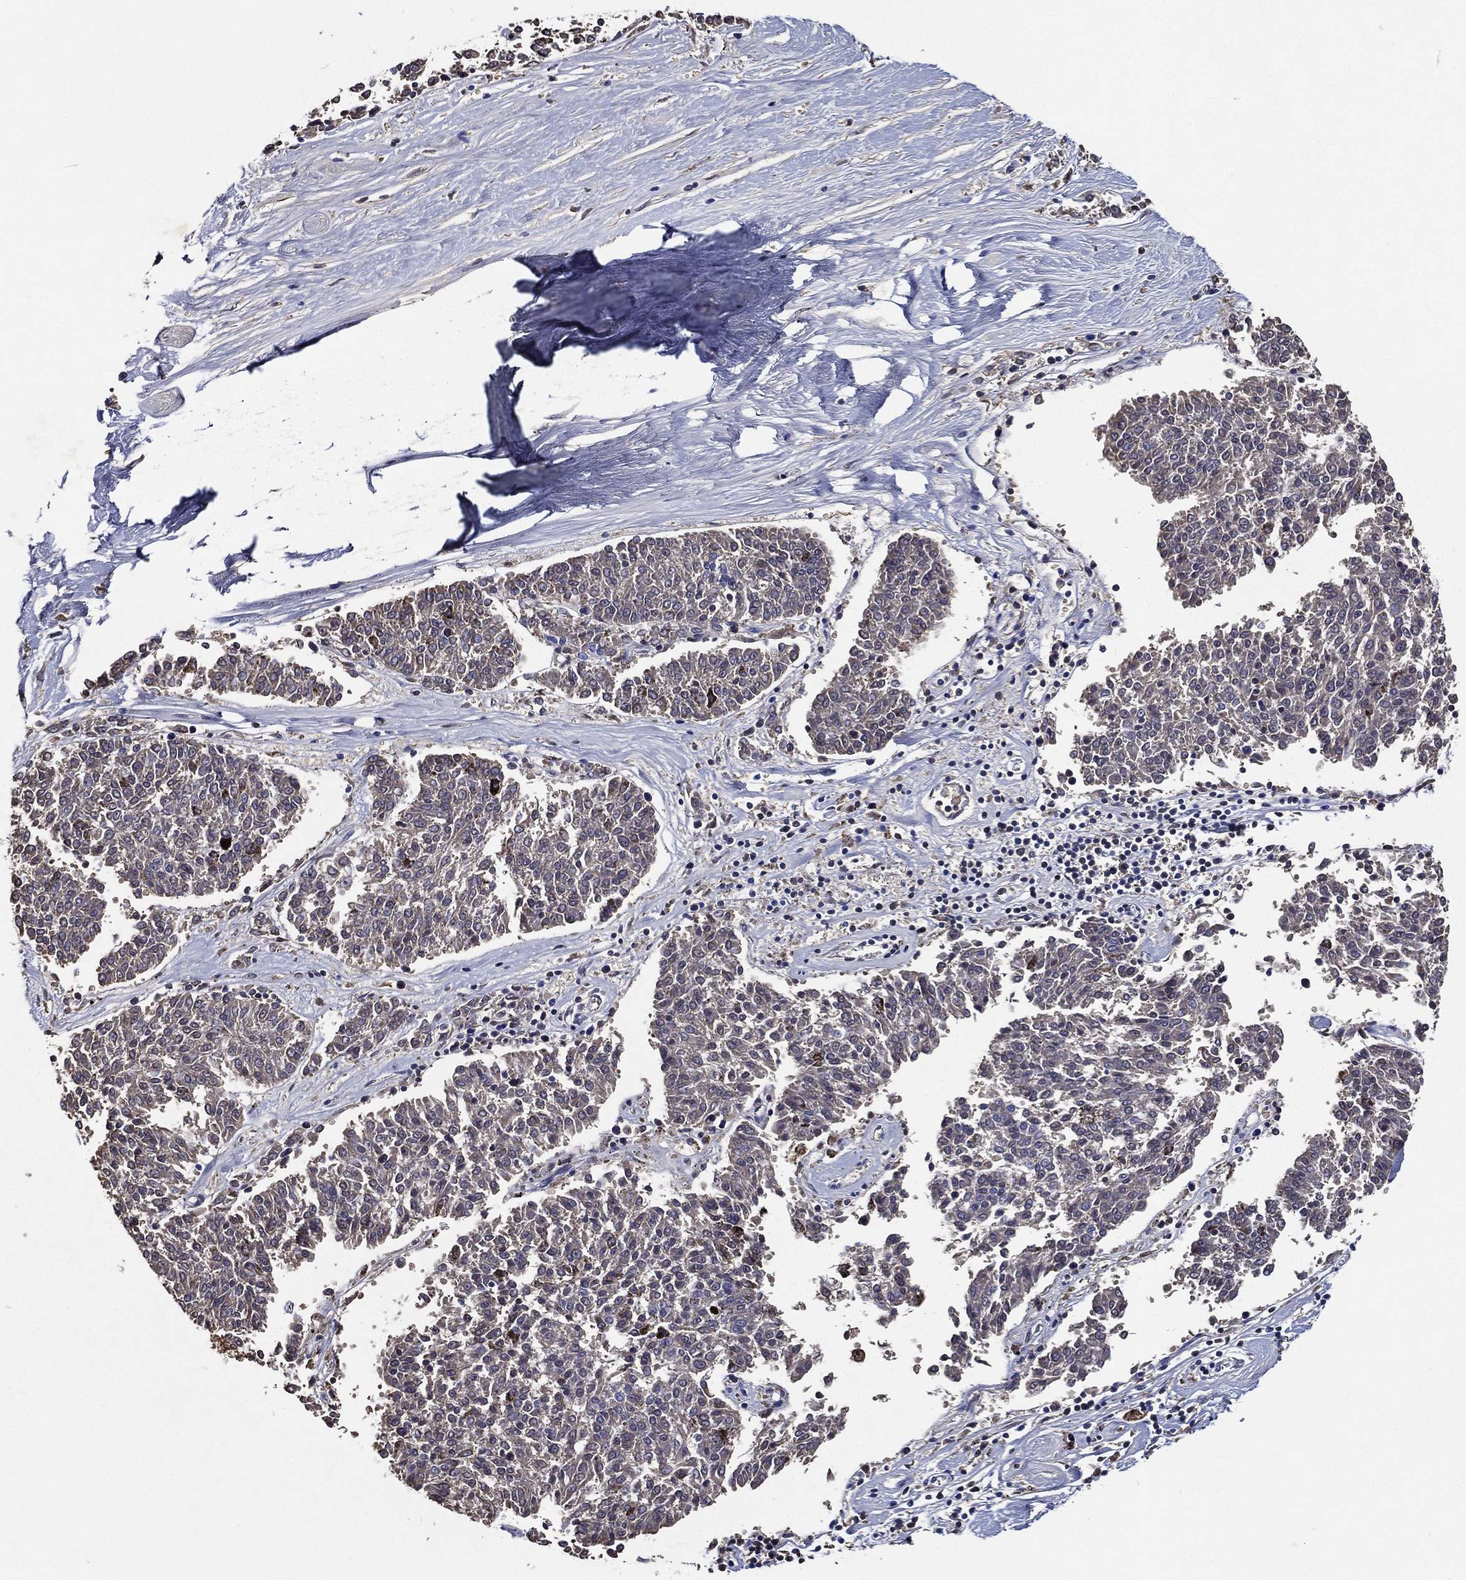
{"staining": {"intensity": "negative", "quantity": "none", "location": "none"}, "tissue": "melanoma", "cell_type": "Tumor cells", "image_type": "cancer", "snomed": [{"axis": "morphology", "description": "Malignant melanoma, NOS"}, {"axis": "topography", "description": "Skin"}], "caption": "DAB (3,3'-diaminobenzidine) immunohistochemical staining of human melanoma exhibits no significant staining in tumor cells. (DAB IHC visualized using brightfield microscopy, high magnification).", "gene": "TMPRSS11D", "patient": {"sex": "female", "age": 72}}